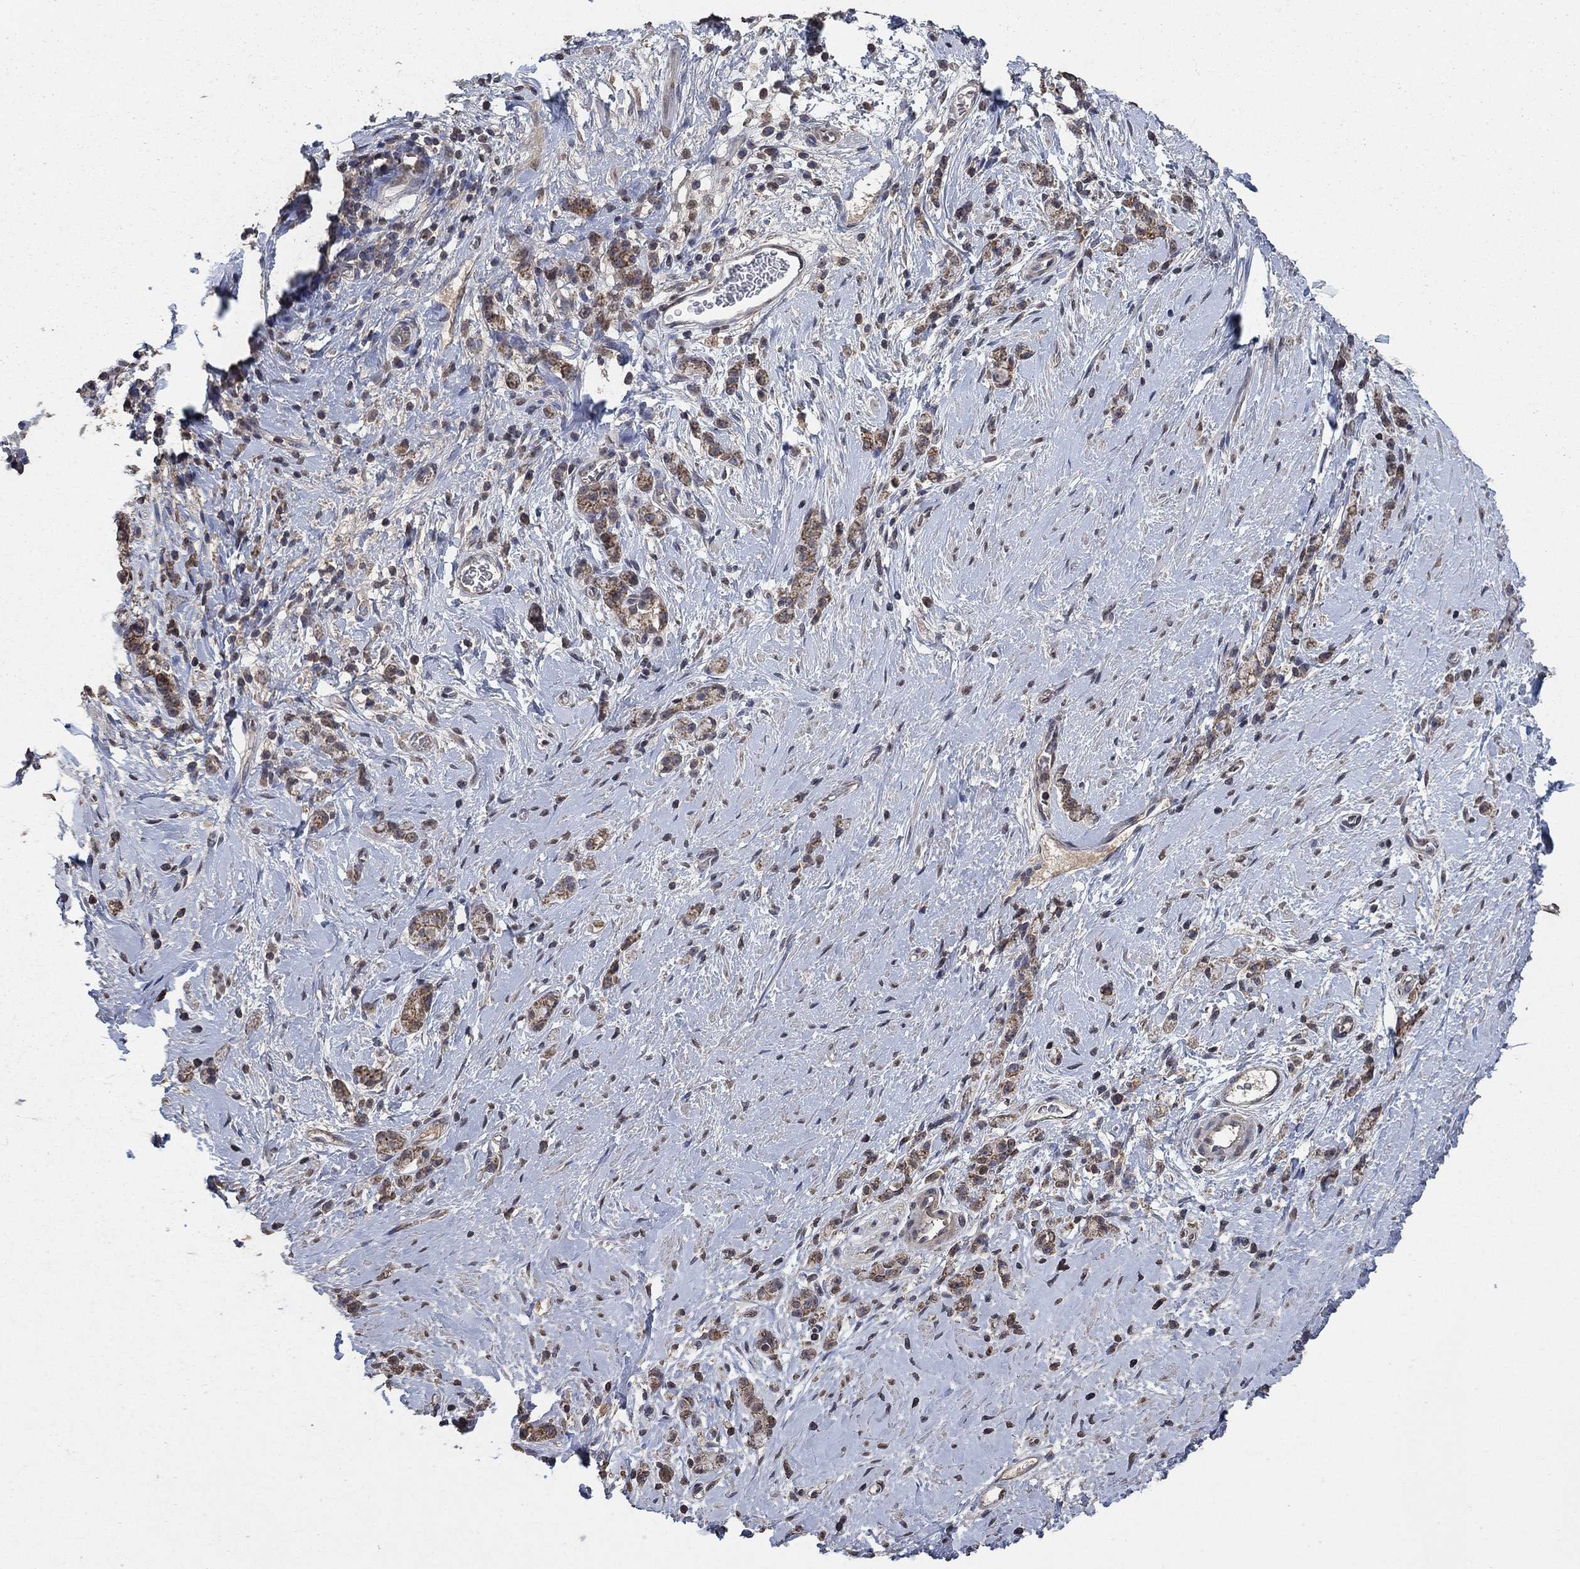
{"staining": {"intensity": "moderate", "quantity": ">75%", "location": "cytoplasmic/membranous"}, "tissue": "stomach cancer", "cell_type": "Tumor cells", "image_type": "cancer", "snomed": [{"axis": "morphology", "description": "Adenocarcinoma, NOS"}, {"axis": "topography", "description": "Stomach"}], "caption": "A histopathology image showing moderate cytoplasmic/membranous staining in about >75% of tumor cells in stomach cancer, as visualized by brown immunohistochemical staining.", "gene": "MRPS24", "patient": {"sex": "male", "age": 58}}